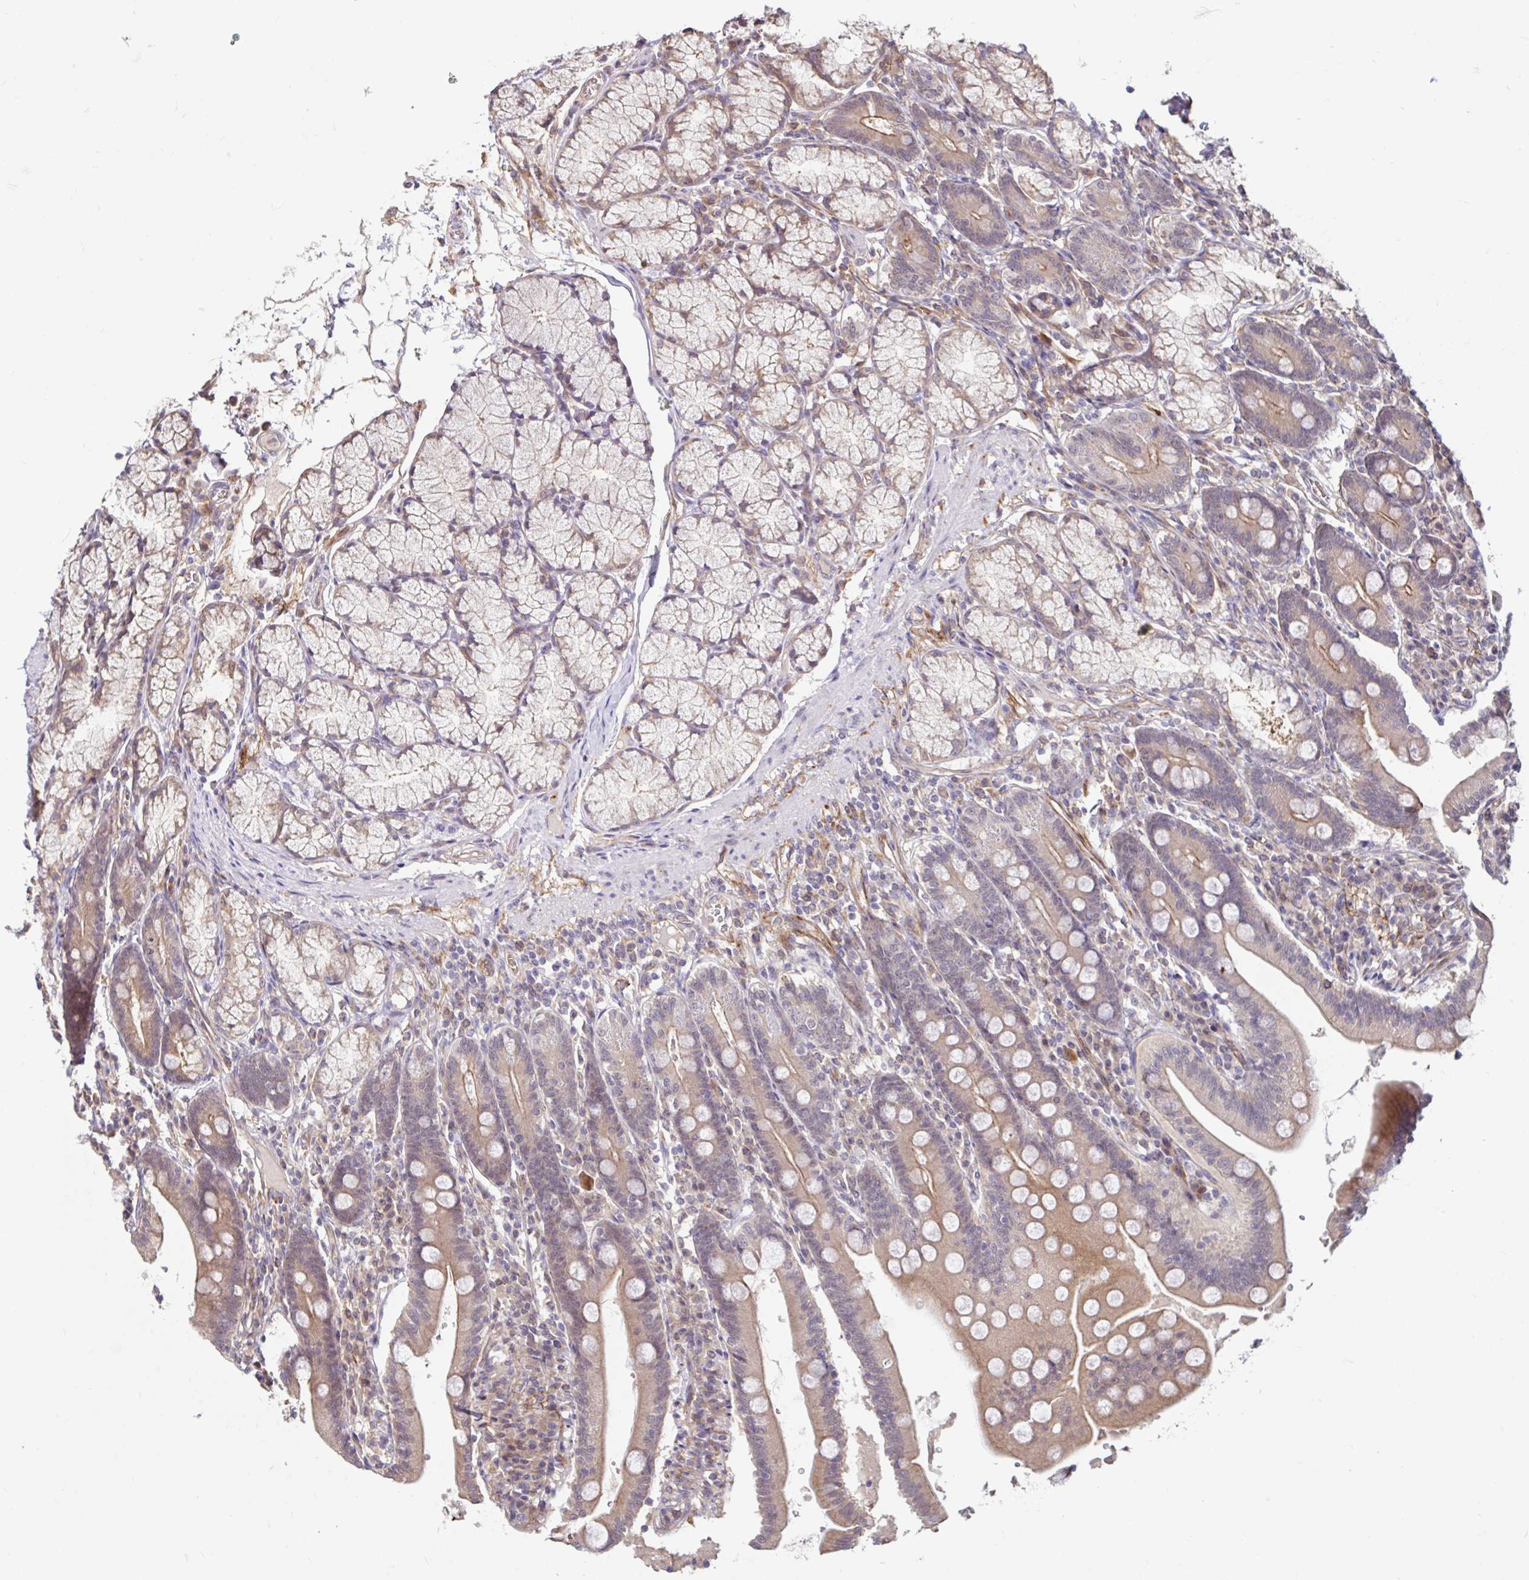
{"staining": {"intensity": "moderate", "quantity": "25%-75%", "location": "cytoplasmic/membranous"}, "tissue": "duodenum", "cell_type": "Glandular cells", "image_type": "normal", "snomed": [{"axis": "morphology", "description": "Normal tissue, NOS"}, {"axis": "topography", "description": "Duodenum"}], "caption": "Immunohistochemistry image of unremarkable human duodenum stained for a protein (brown), which shows medium levels of moderate cytoplasmic/membranous expression in about 25%-75% of glandular cells.", "gene": "STYXL1", "patient": {"sex": "female", "age": 67}}